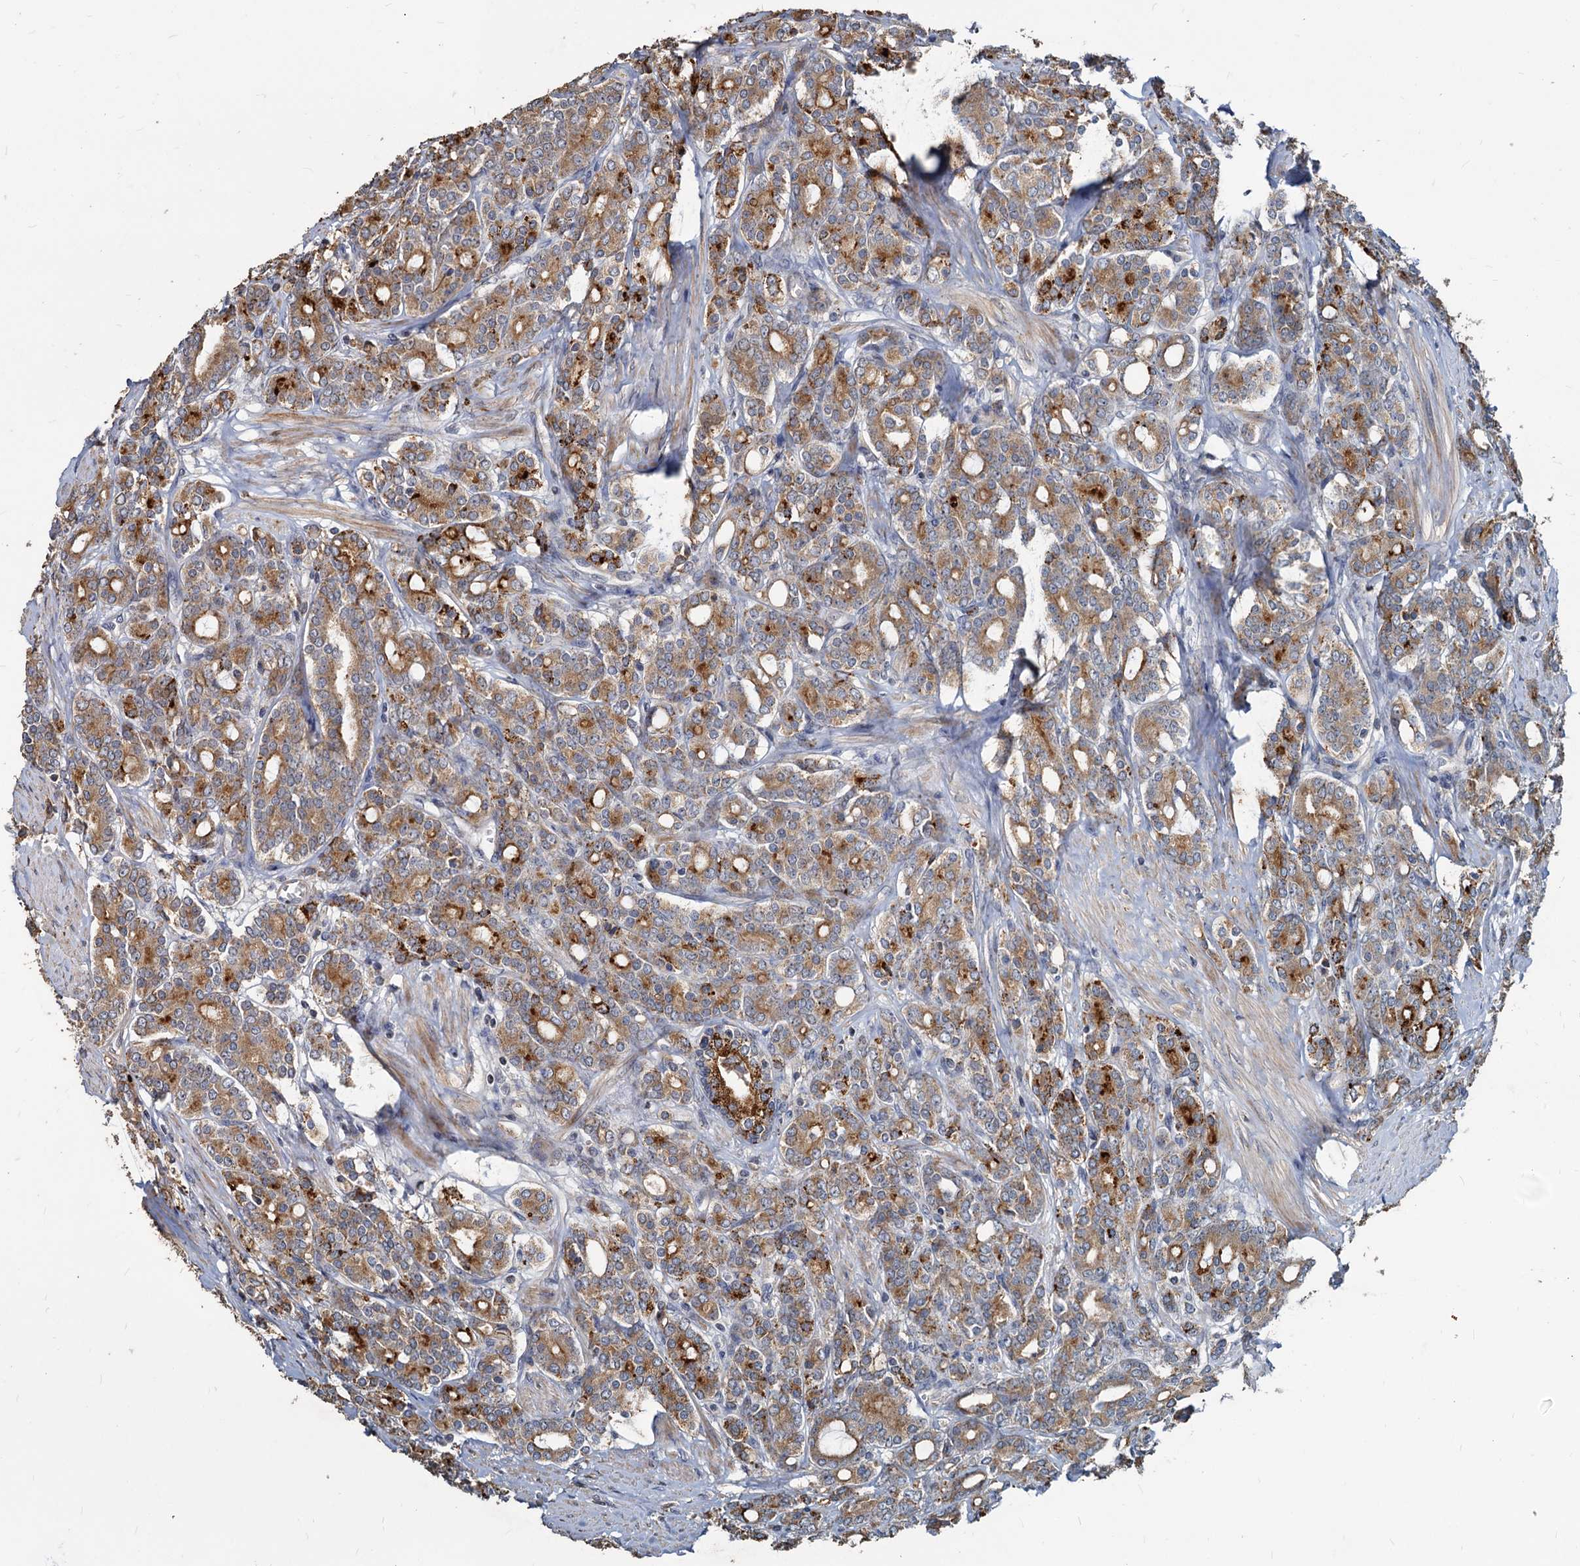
{"staining": {"intensity": "moderate", "quantity": ">75%", "location": "cytoplasmic/membranous"}, "tissue": "prostate cancer", "cell_type": "Tumor cells", "image_type": "cancer", "snomed": [{"axis": "morphology", "description": "Adenocarcinoma, High grade"}, {"axis": "topography", "description": "Prostate"}], "caption": "A micrograph of prostate cancer (high-grade adenocarcinoma) stained for a protein displays moderate cytoplasmic/membranous brown staining in tumor cells.", "gene": "DEPDC4", "patient": {"sex": "male", "age": 62}}